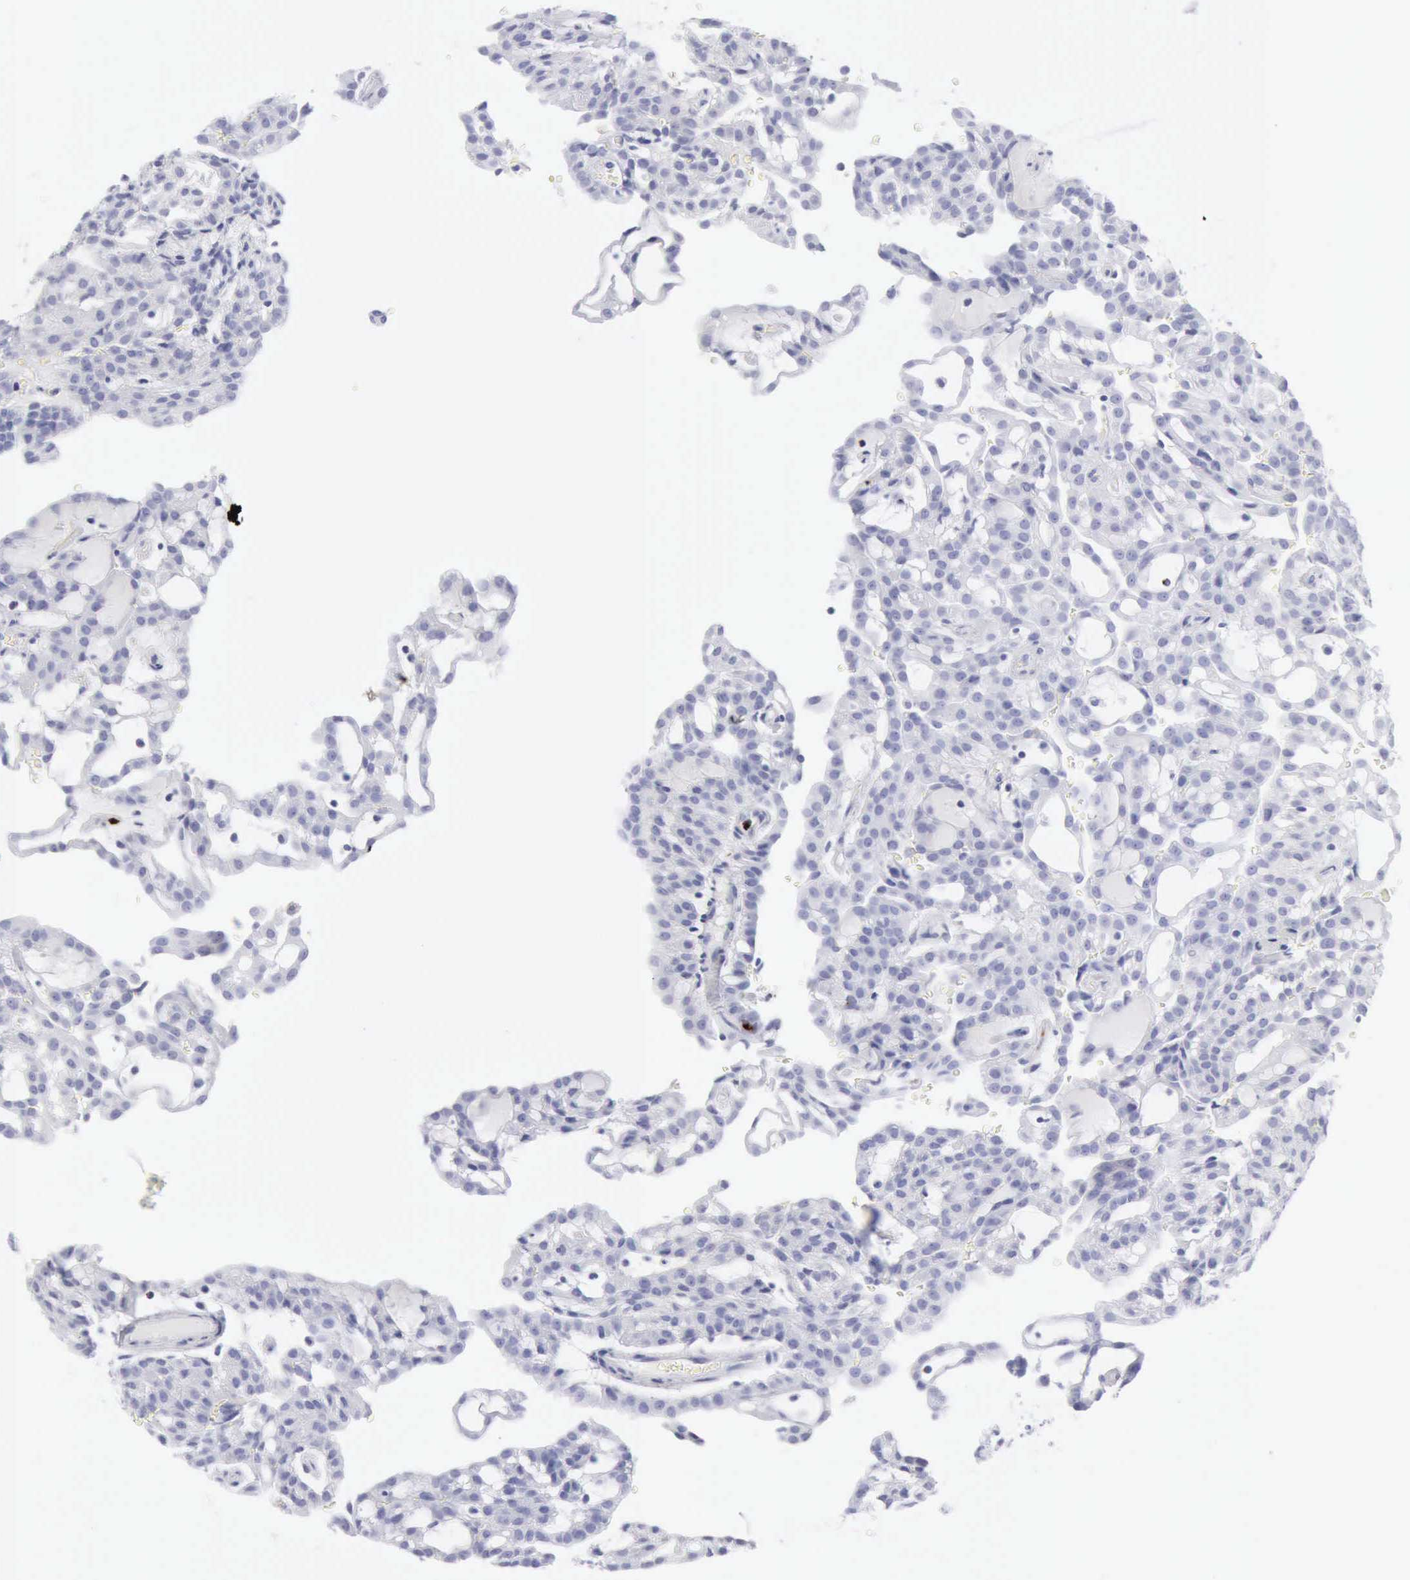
{"staining": {"intensity": "negative", "quantity": "none", "location": "none"}, "tissue": "renal cancer", "cell_type": "Tumor cells", "image_type": "cancer", "snomed": [{"axis": "morphology", "description": "Adenocarcinoma, NOS"}, {"axis": "topography", "description": "Kidney"}], "caption": "An immunohistochemistry (IHC) photomicrograph of adenocarcinoma (renal) is shown. There is no staining in tumor cells of adenocarcinoma (renal).", "gene": "GZMB", "patient": {"sex": "male", "age": 63}}